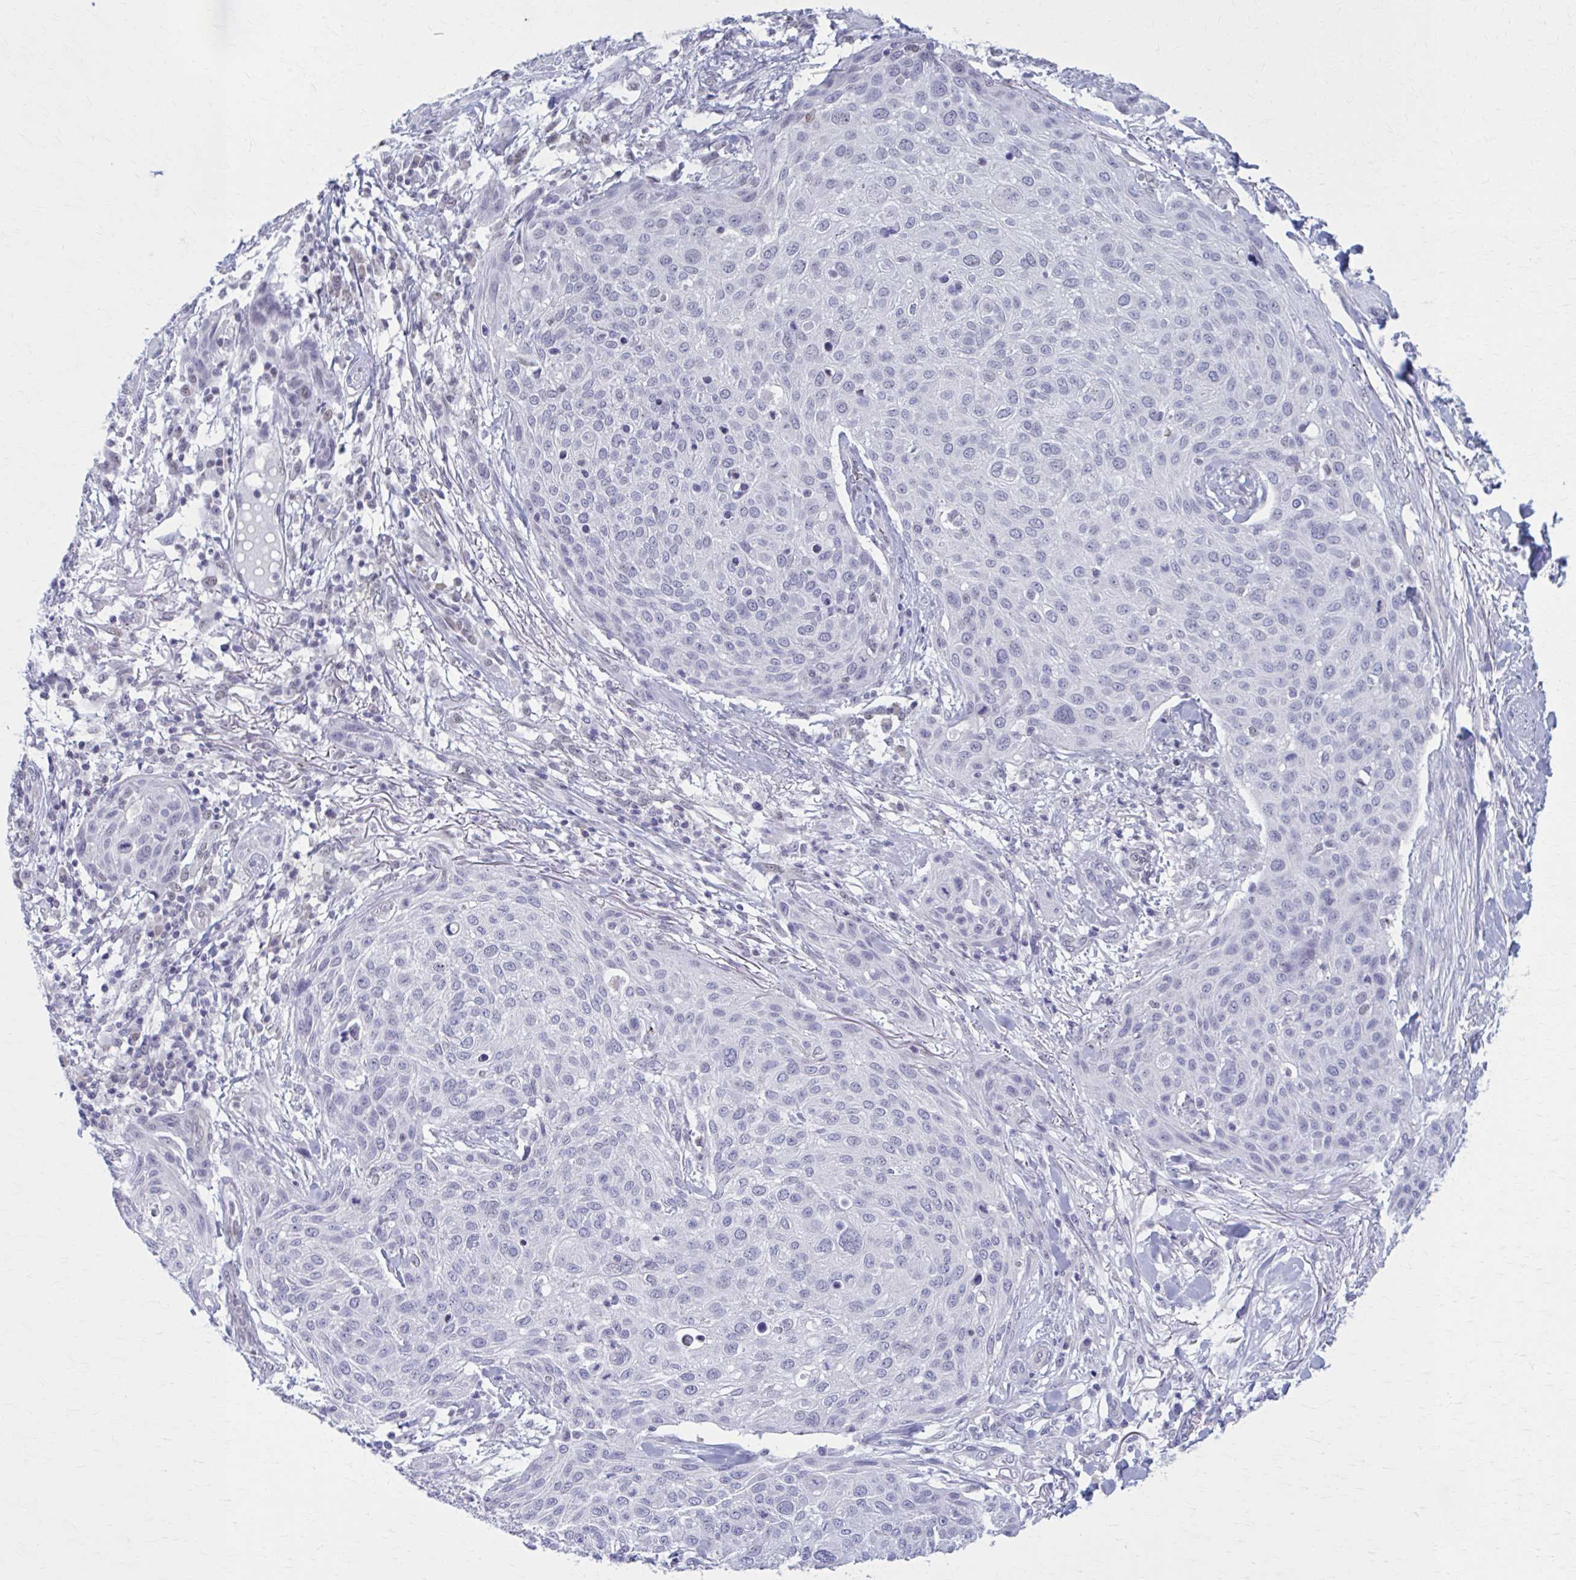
{"staining": {"intensity": "negative", "quantity": "none", "location": "none"}, "tissue": "skin cancer", "cell_type": "Tumor cells", "image_type": "cancer", "snomed": [{"axis": "morphology", "description": "Squamous cell carcinoma, NOS"}, {"axis": "topography", "description": "Skin"}], "caption": "Tumor cells are negative for protein expression in human skin cancer. (Immunohistochemistry, brightfield microscopy, high magnification).", "gene": "CCDC105", "patient": {"sex": "female", "age": 87}}